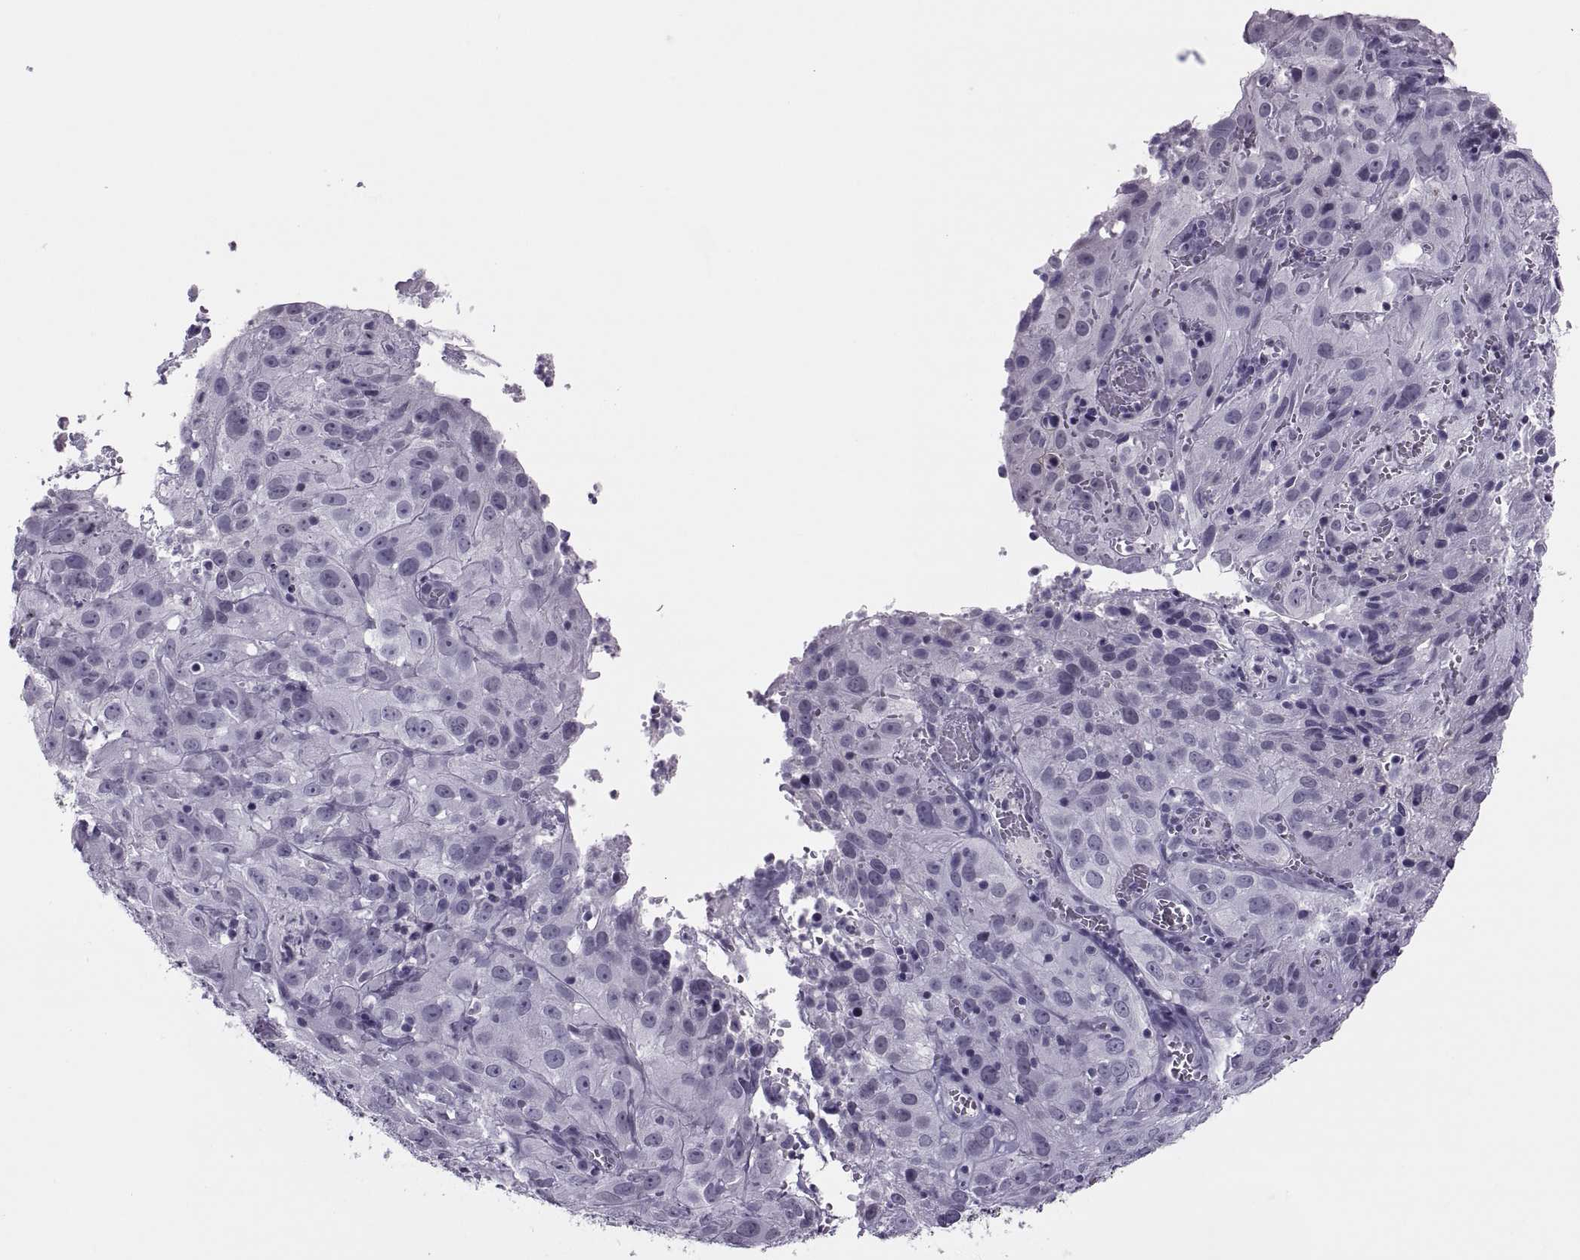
{"staining": {"intensity": "negative", "quantity": "none", "location": "none"}, "tissue": "cervical cancer", "cell_type": "Tumor cells", "image_type": "cancer", "snomed": [{"axis": "morphology", "description": "Squamous cell carcinoma, NOS"}, {"axis": "topography", "description": "Cervix"}], "caption": "Cervical cancer was stained to show a protein in brown. There is no significant expression in tumor cells. Nuclei are stained in blue.", "gene": "SYNGR4", "patient": {"sex": "female", "age": 32}}